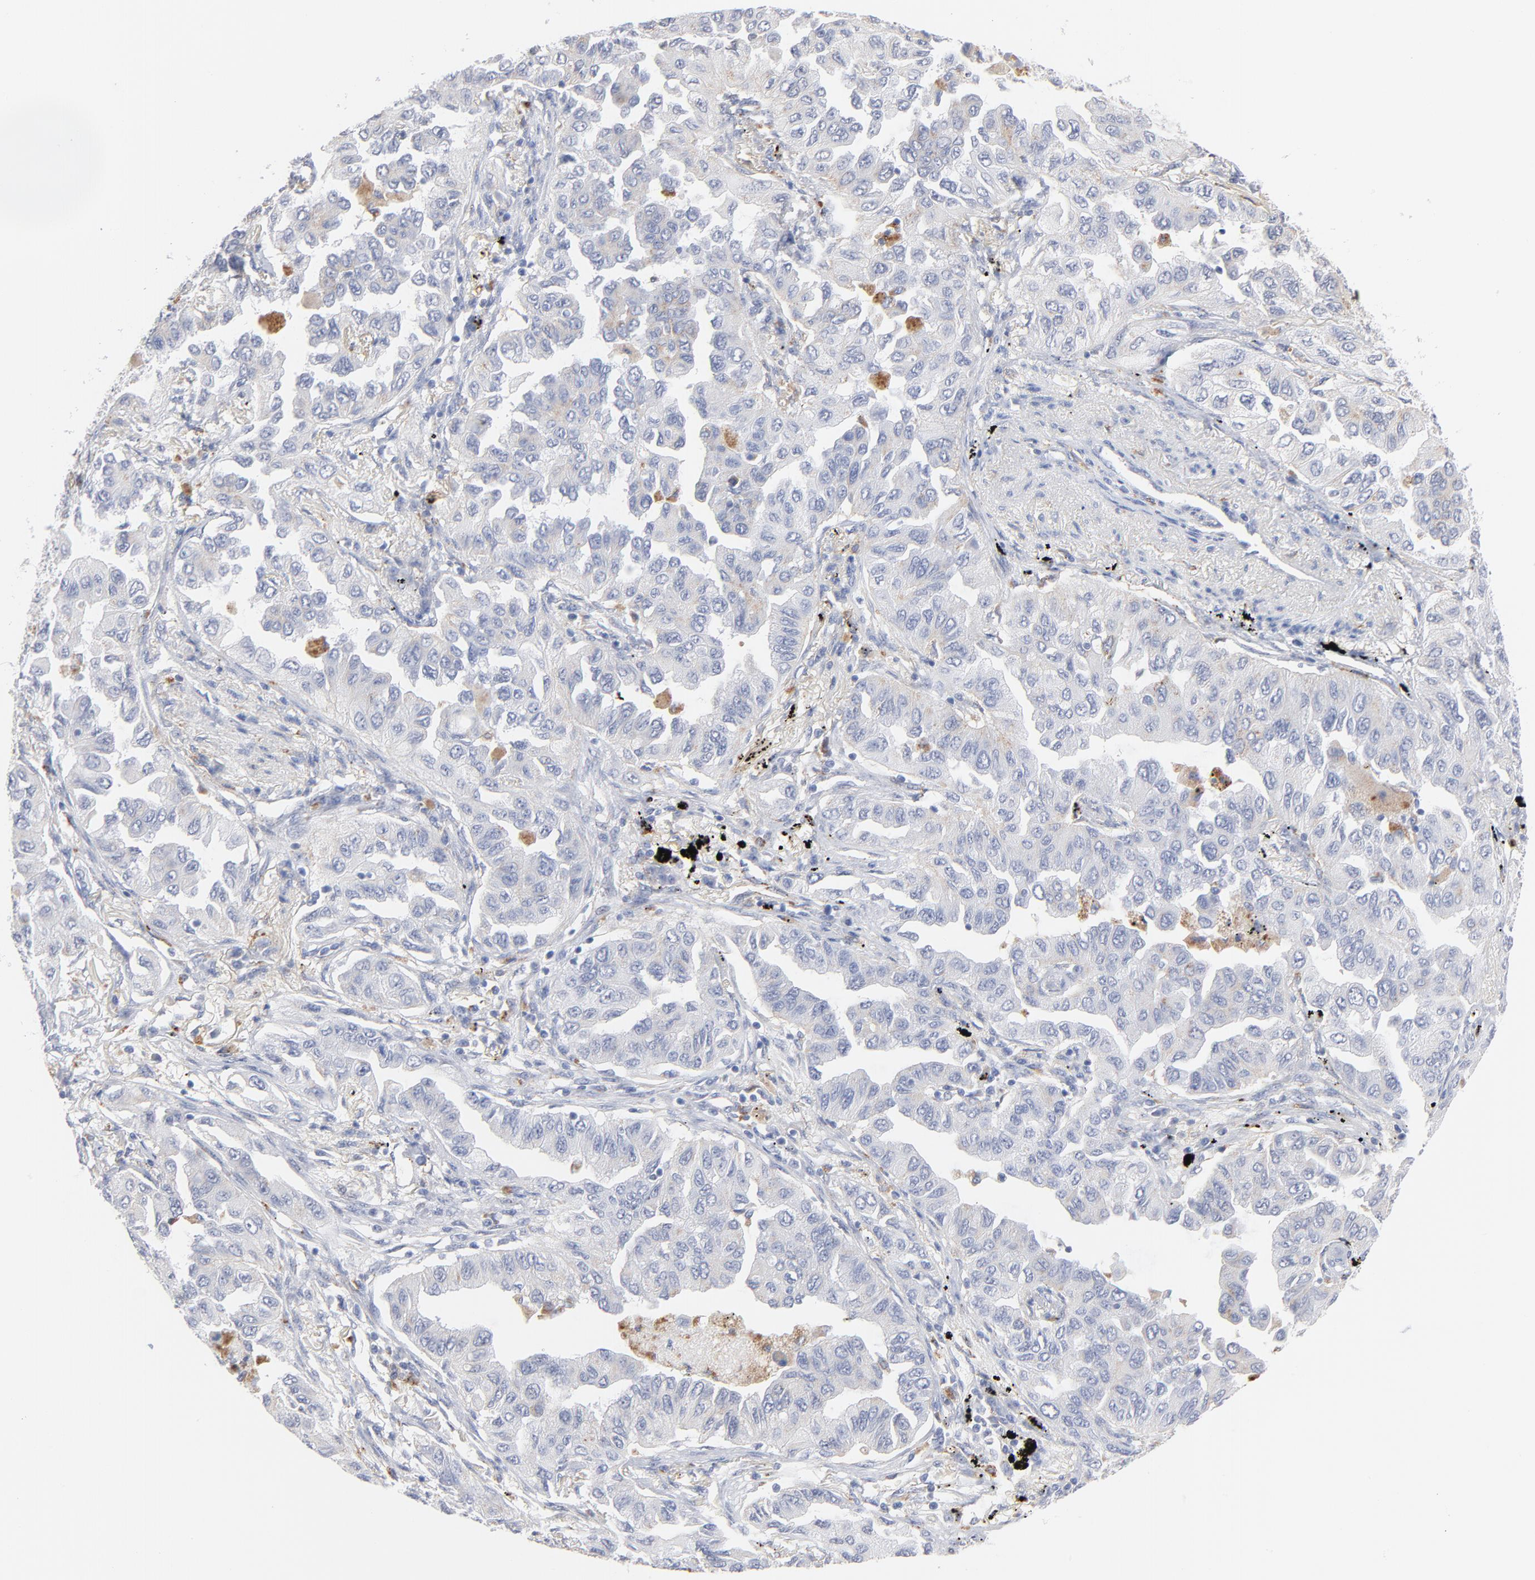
{"staining": {"intensity": "negative", "quantity": "none", "location": "none"}, "tissue": "lung cancer", "cell_type": "Tumor cells", "image_type": "cancer", "snomed": [{"axis": "morphology", "description": "Adenocarcinoma, NOS"}, {"axis": "topography", "description": "Lung"}], "caption": "IHC photomicrograph of neoplastic tissue: lung cancer stained with DAB (3,3'-diaminobenzidine) shows no significant protein staining in tumor cells.", "gene": "LTBP2", "patient": {"sex": "female", "age": 65}}